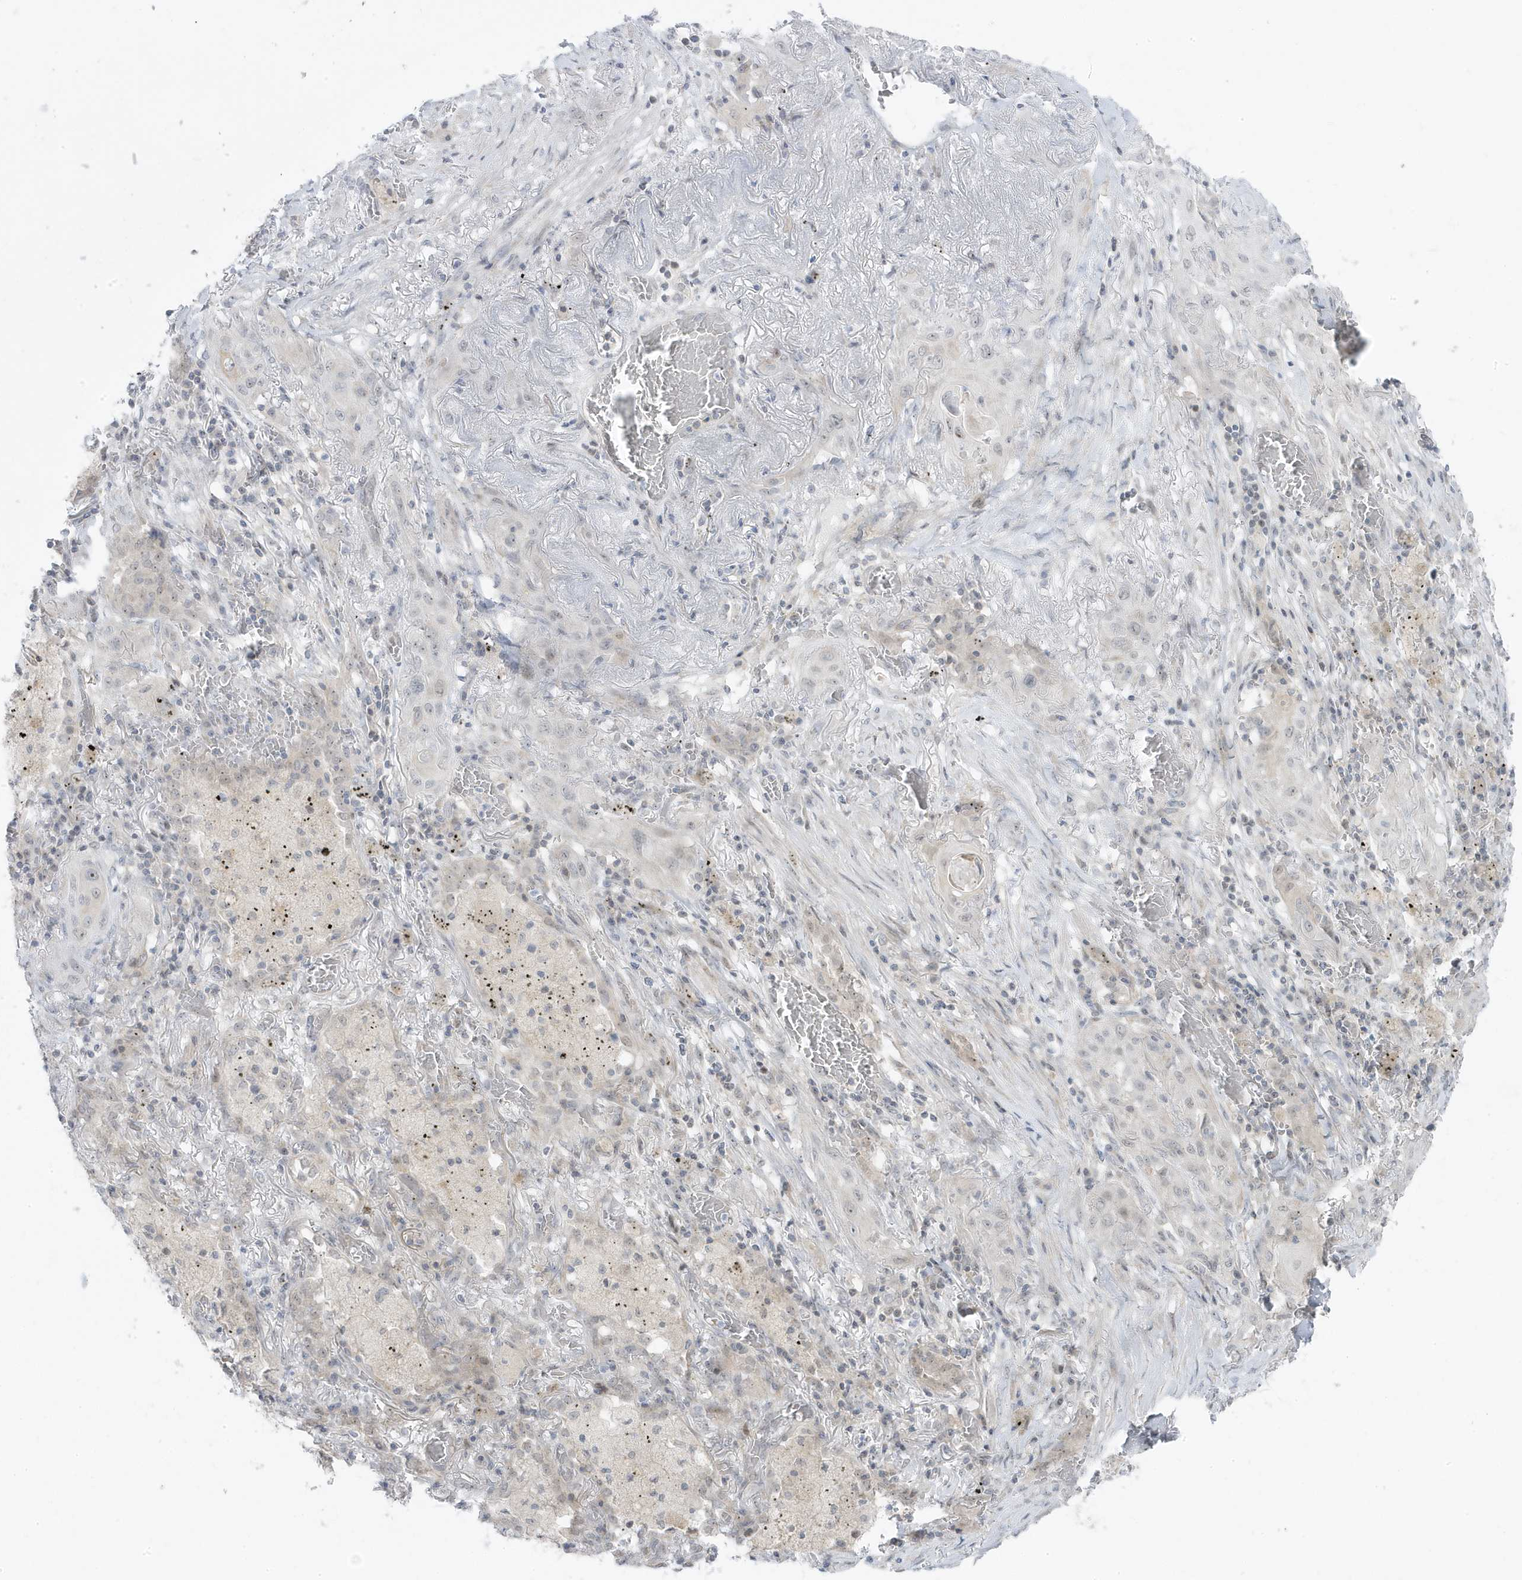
{"staining": {"intensity": "weak", "quantity": "<25%", "location": "nuclear"}, "tissue": "lung cancer", "cell_type": "Tumor cells", "image_type": "cancer", "snomed": [{"axis": "morphology", "description": "Squamous cell carcinoma, NOS"}, {"axis": "topography", "description": "Lung"}], "caption": "High magnification brightfield microscopy of squamous cell carcinoma (lung) stained with DAB (brown) and counterstained with hematoxylin (blue): tumor cells show no significant expression.", "gene": "TSEN15", "patient": {"sex": "female", "age": 47}}